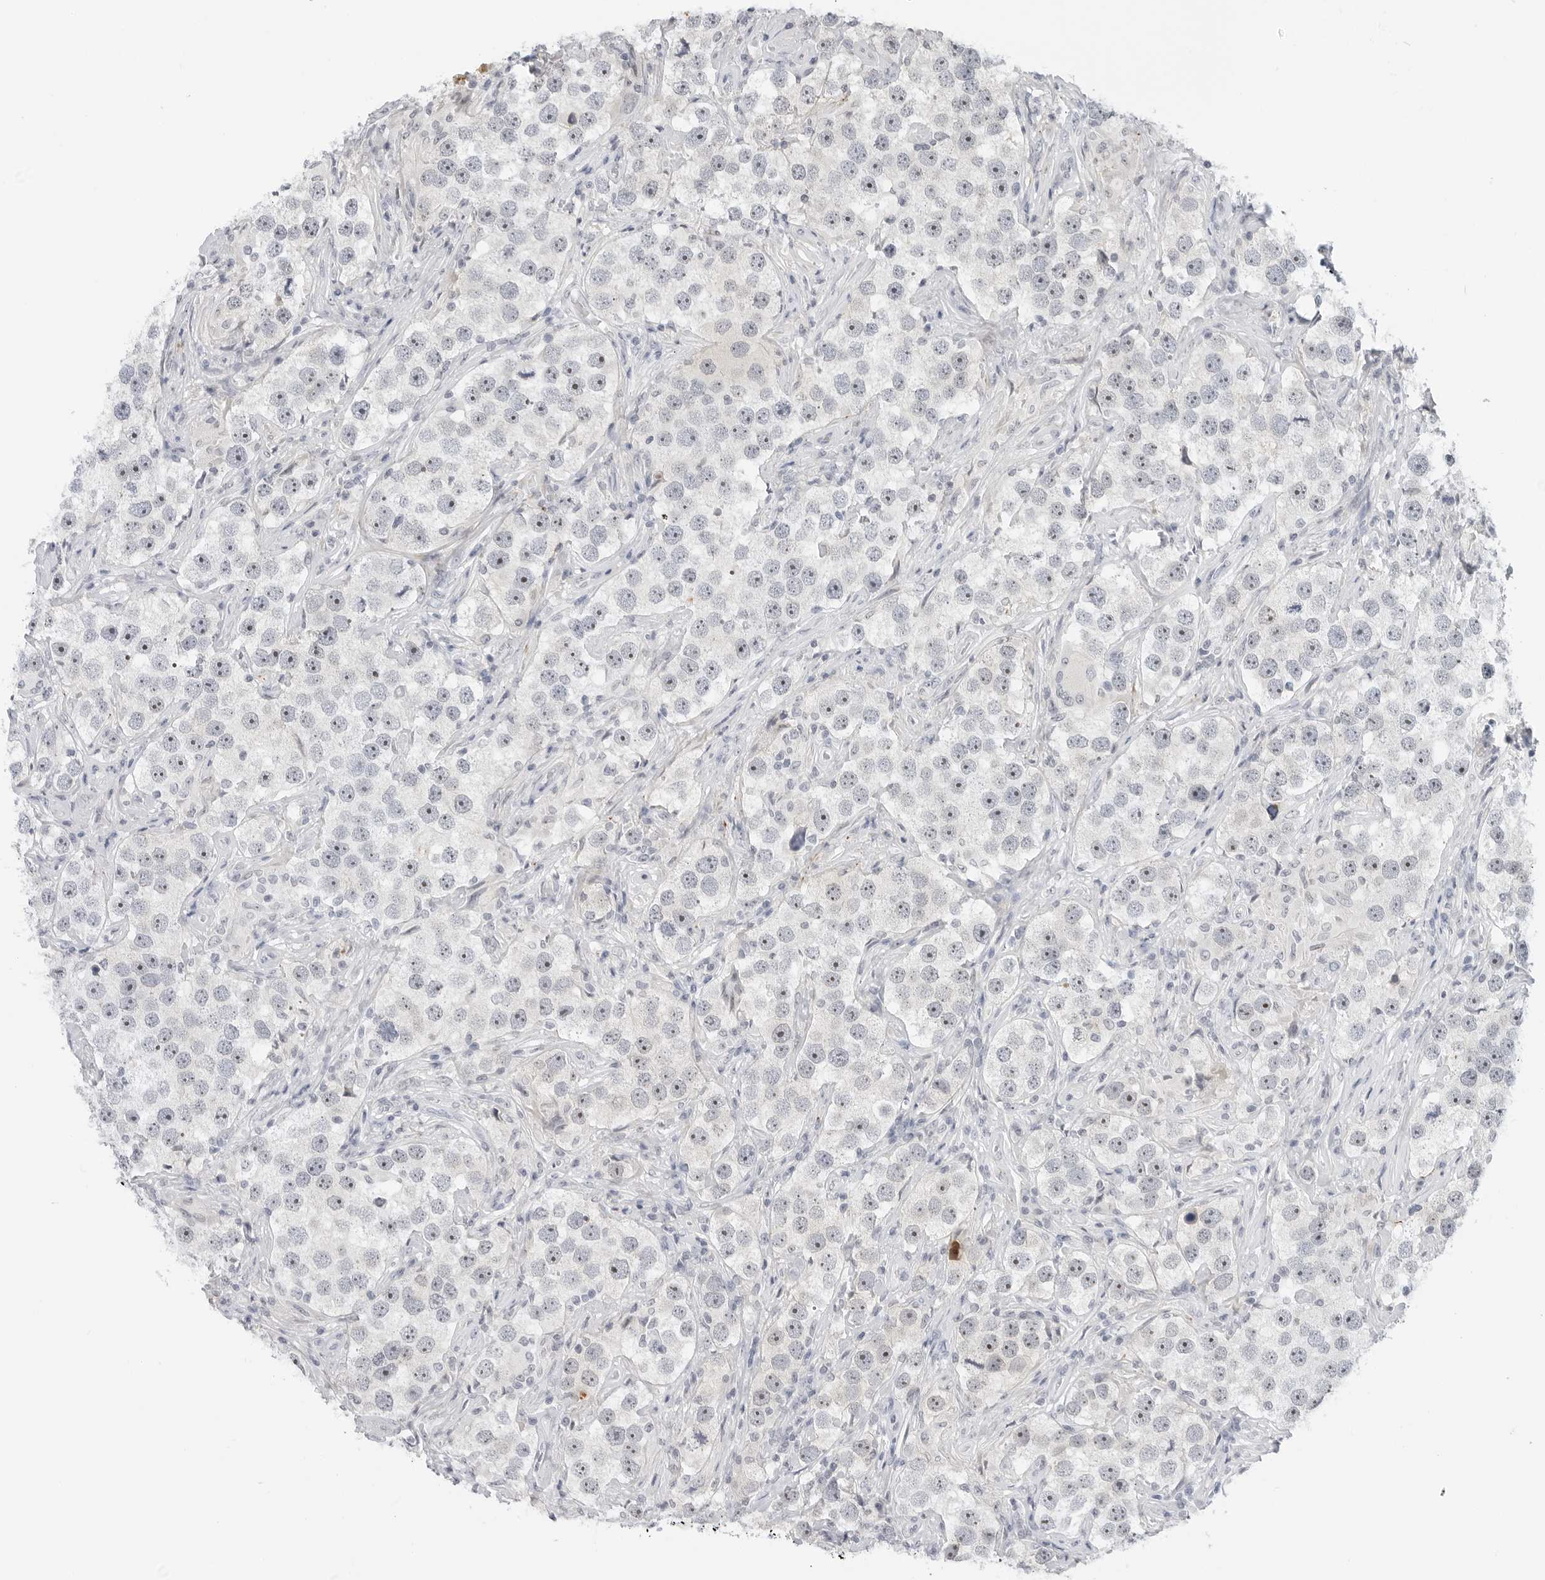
{"staining": {"intensity": "moderate", "quantity": "25%-75%", "location": "nuclear"}, "tissue": "testis cancer", "cell_type": "Tumor cells", "image_type": "cancer", "snomed": [{"axis": "morphology", "description": "Seminoma, NOS"}, {"axis": "topography", "description": "Testis"}], "caption": "Tumor cells exhibit moderate nuclear staining in approximately 25%-75% of cells in testis cancer. (DAB (3,3'-diaminobenzidine) = brown stain, brightfield microscopy at high magnification).", "gene": "MAP2K5", "patient": {"sex": "male", "age": 49}}